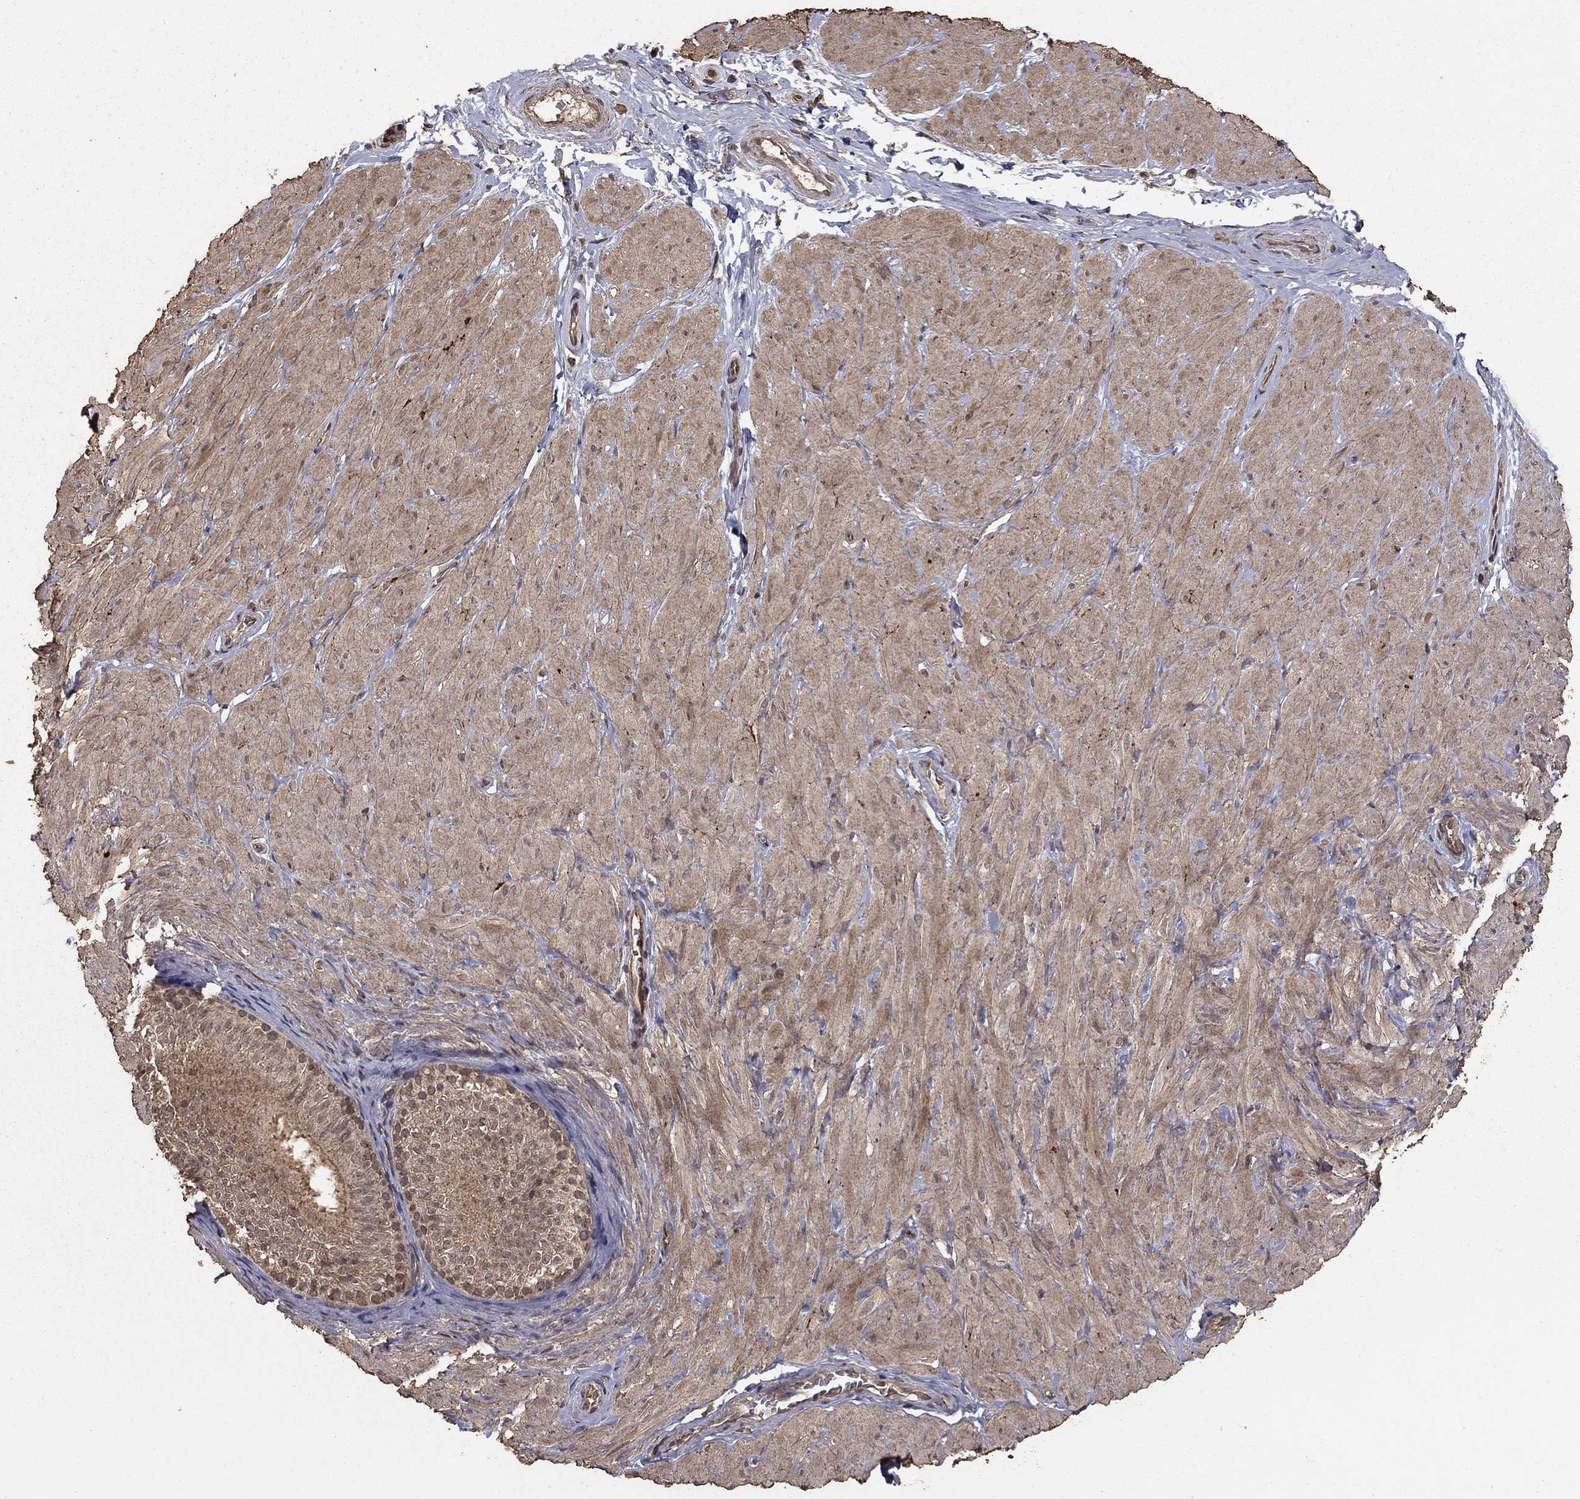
{"staining": {"intensity": "moderate", "quantity": "<25%", "location": "cytoplasmic/membranous"}, "tissue": "adipose tissue", "cell_type": "Adipocytes", "image_type": "normal", "snomed": [{"axis": "morphology", "description": "Normal tissue, NOS"}, {"axis": "topography", "description": "Smooth muscle"}, {"axis": "topography", "description": "Peripheral nerve tissue"}], "caption": "An immunohistochemistry photomicrograph of normal tissue is shown. Protein staining in brown shows moderate cytoplasmic/membranous positivity in adipose tissue within adipocytes.", "gene": "PRDM1", "patient": {"sex": "male", "age": 22}}